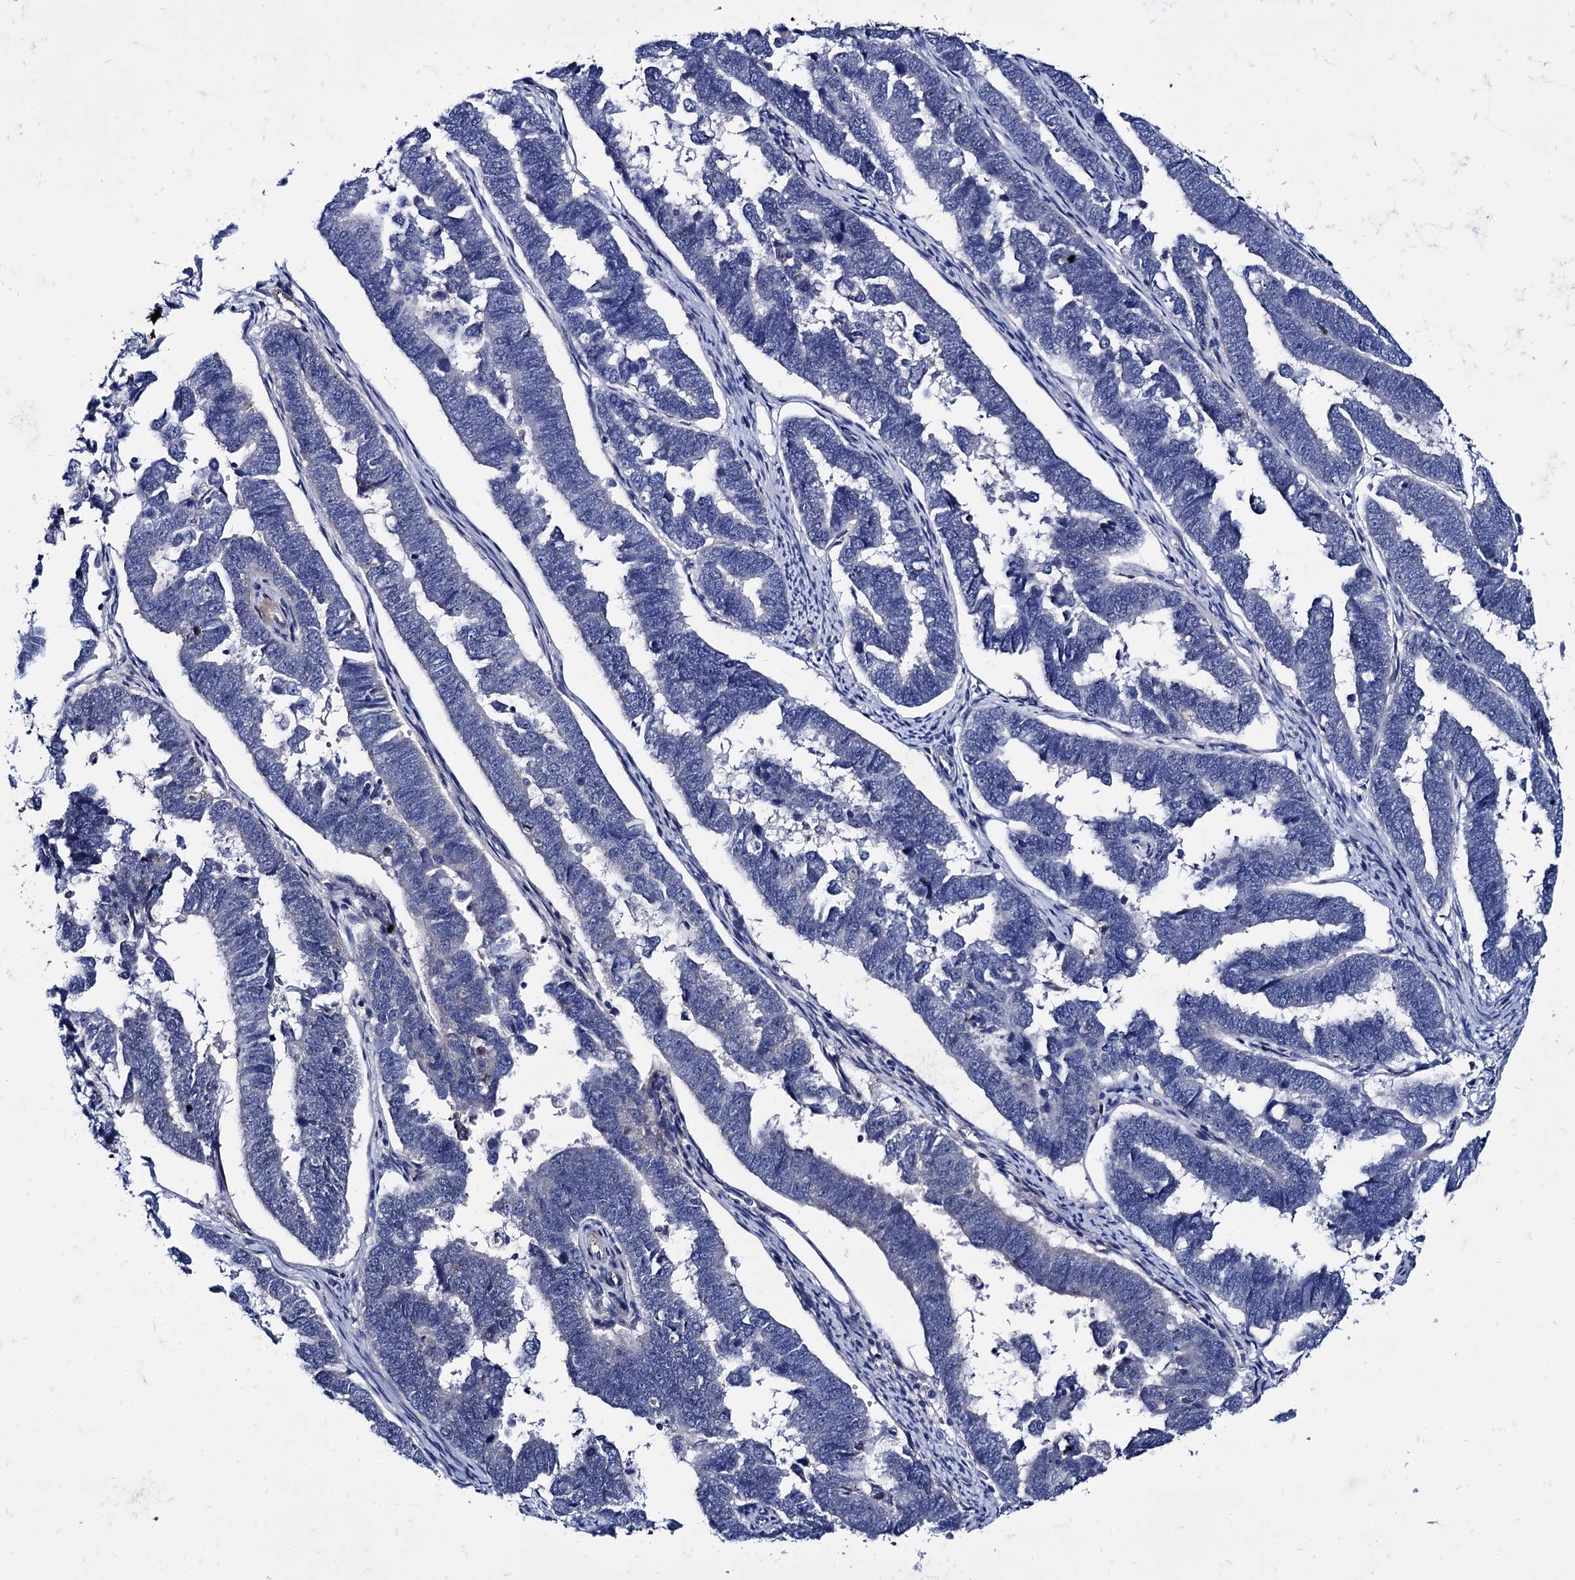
{"staining": {"intensity": "negative", "quantity": "none", "location": "none"}, "tissue": "endometrial cancer", "cell_type": "Tumor cells", "image_type": "cancer", "snomed": [{"axis": "morphology", "description": "Adenocarcinoma, NOS"}, {"axis": "topography", "description": "Endometrium"}], "caption": "This image is of endometrial adenocarcinoma stained with immunohistochemistry (IHC) to label a protein in brown with the nuclei are counter-stained blue. There is no expression in tumor cells. (DAB IHC with hematoxylin counter stain).", "gene": "TMEM72", "patient": {"sex": "female", "age": 75}}